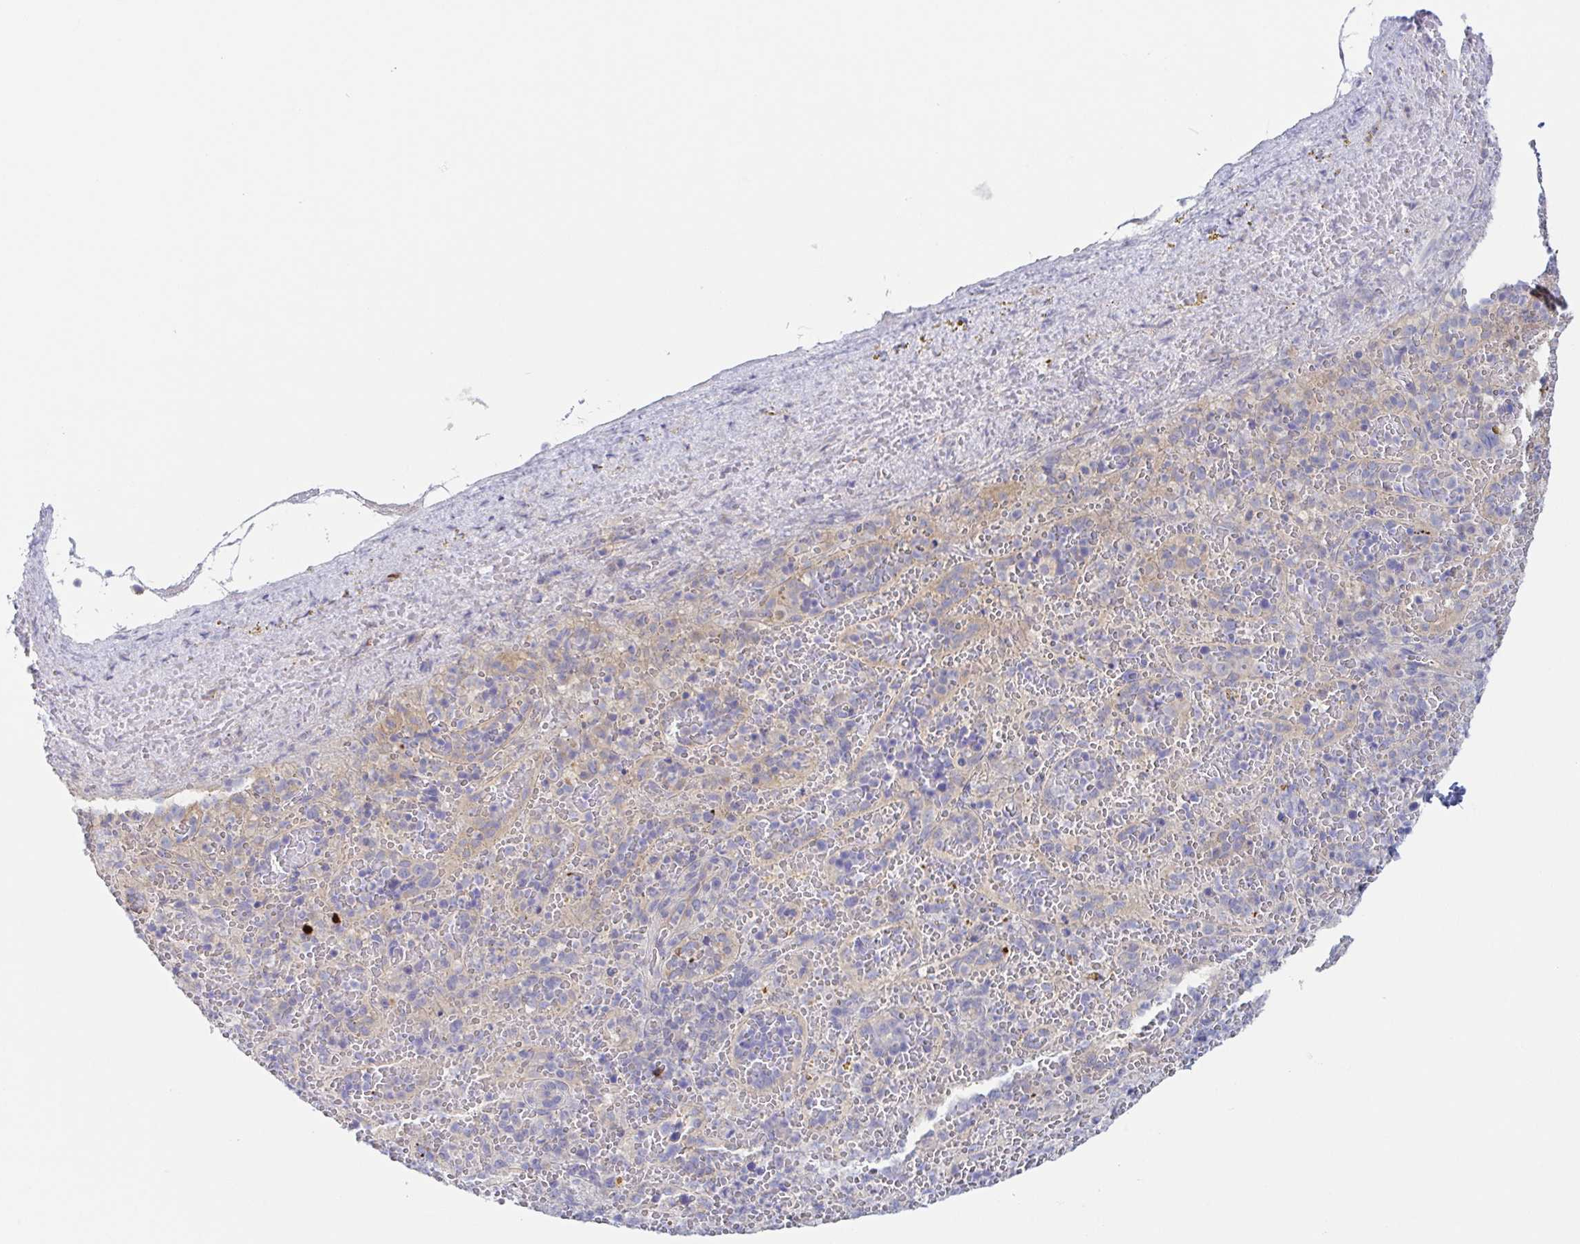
{"staining": {"intensity": "negative", "quantity": "none", "location": "none"}, "tissue": "spleen", "cell_type": "Cells in red pulp", "image_type": "normal", "snomed": [{"axis": "morphology", "description": "Normal tissue, NOS"}, {"axis": "topography", "description": "Spleen"}], "caption": "DAB immunohistochemical staining of normal spleen reveals no significant expression in cells in red pulp.", "gene": "HTR2A", "patient": {"sex": "female", "age": 50}}